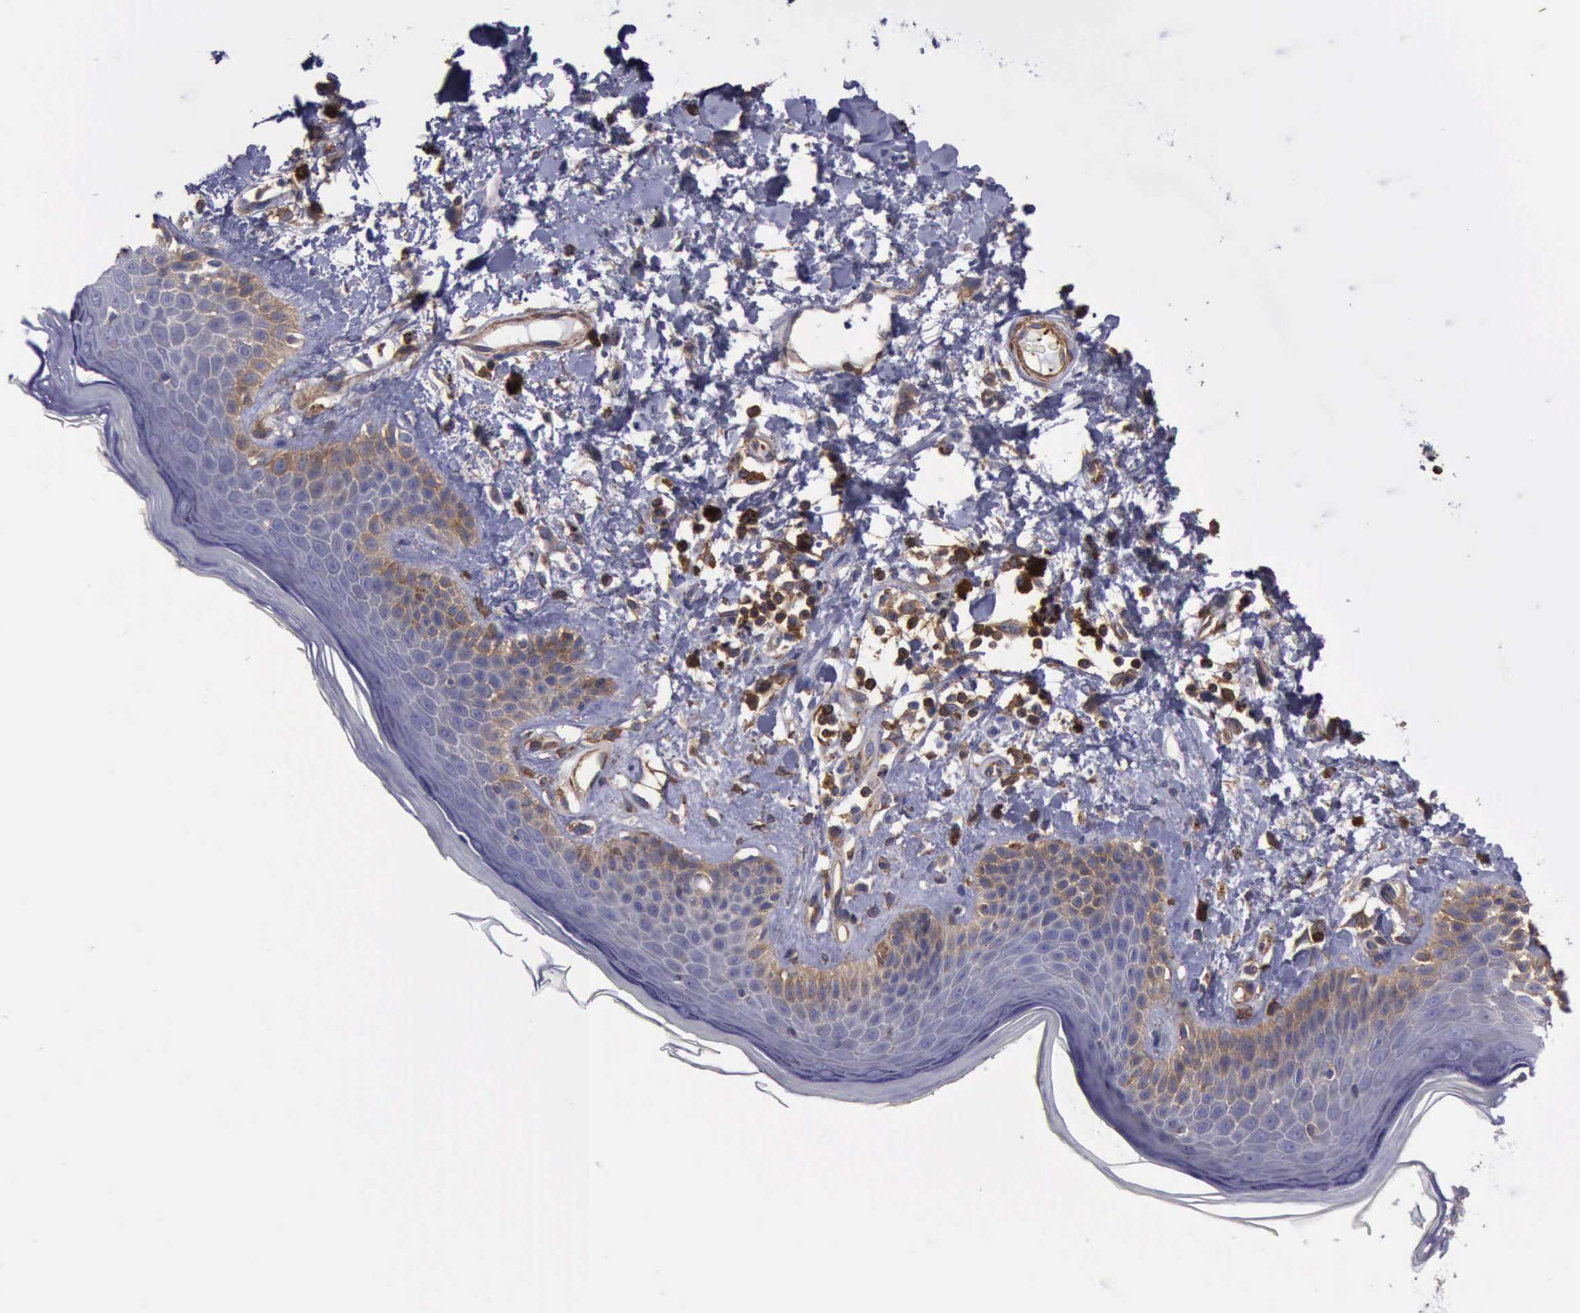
{"staining": {"intensity": "moderate", "quantity": "25%-75%", "location": "cytoplasmic/membranous"}, "tissue": "skin", "cell_type": "Epidermal cells", "image_type": "normal", "snomed": [{"axis": "morphology", "description": "Normal tissue, NOS"}, {"axis": "topography", "description": "Anal"}], "caption": "The immunohistochemical stain shows moderate cytoplasmic/membranous staining in epidermal cells of benign skin. The protein of interest is shown in brown color, while the nuclei are stained blue.", "gene": "FLNA", "patient": {"sex": "female", "age": 78}}